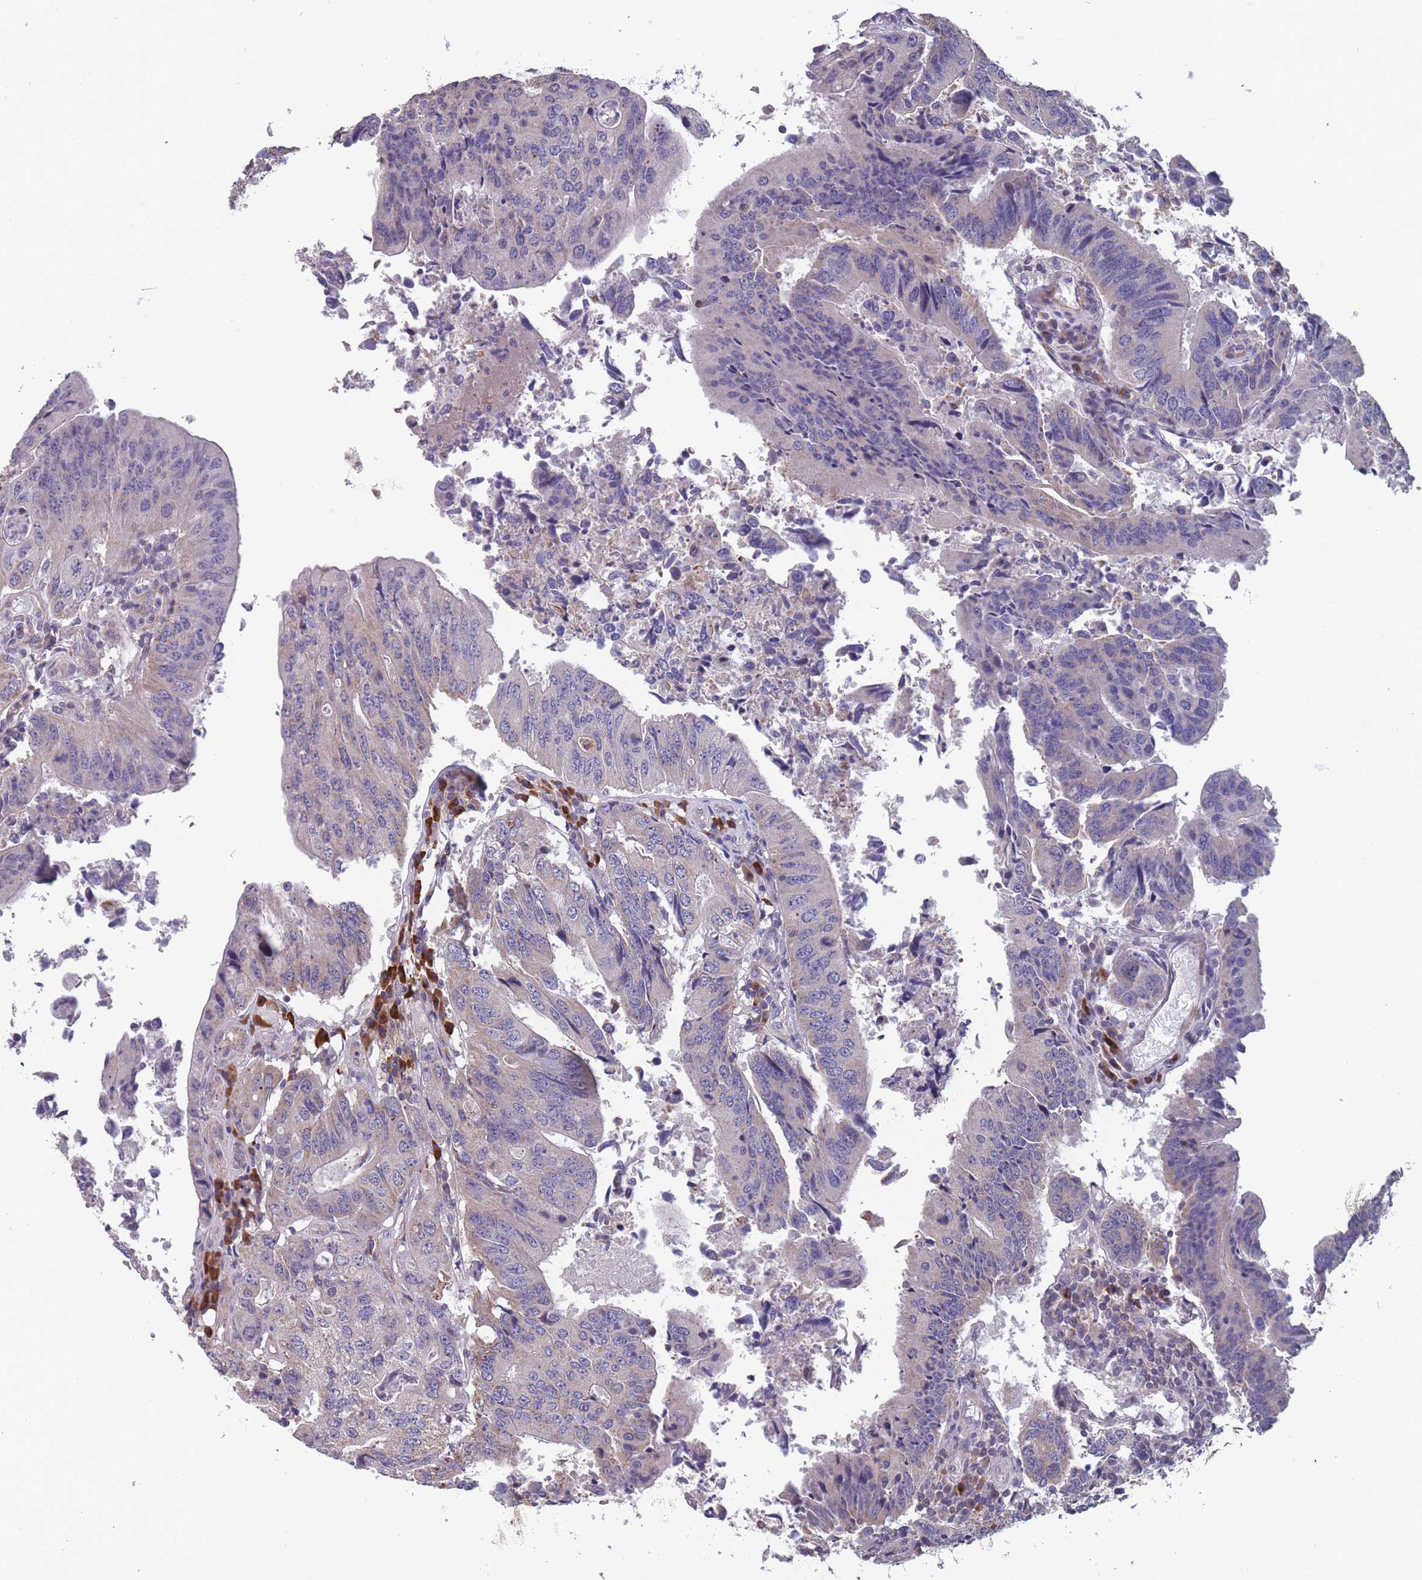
{"staining": {"intensity": "negative", "quantity": "none", "location": "none"}, "tissue": "colorectal cancer", "cell_type": "Tumor cells", "image_type": "cancer", "snomed": [{"axis": "morphology", "description": "Adenocarcinoma, NOS"}, {"axis": "topography", "description": "Colon"}], "caption": "This is a micrograph of IHC staining of colorectal cancer, which shows no staining in tumor cells. The staining was performed using DAB to visualize the protein expression in brown, while the nuclei were stained in blue with hematoxylin (Magnification: 20x).", "gene": "TOMM40L", "patient": {"sex": "female", "age": 67}}